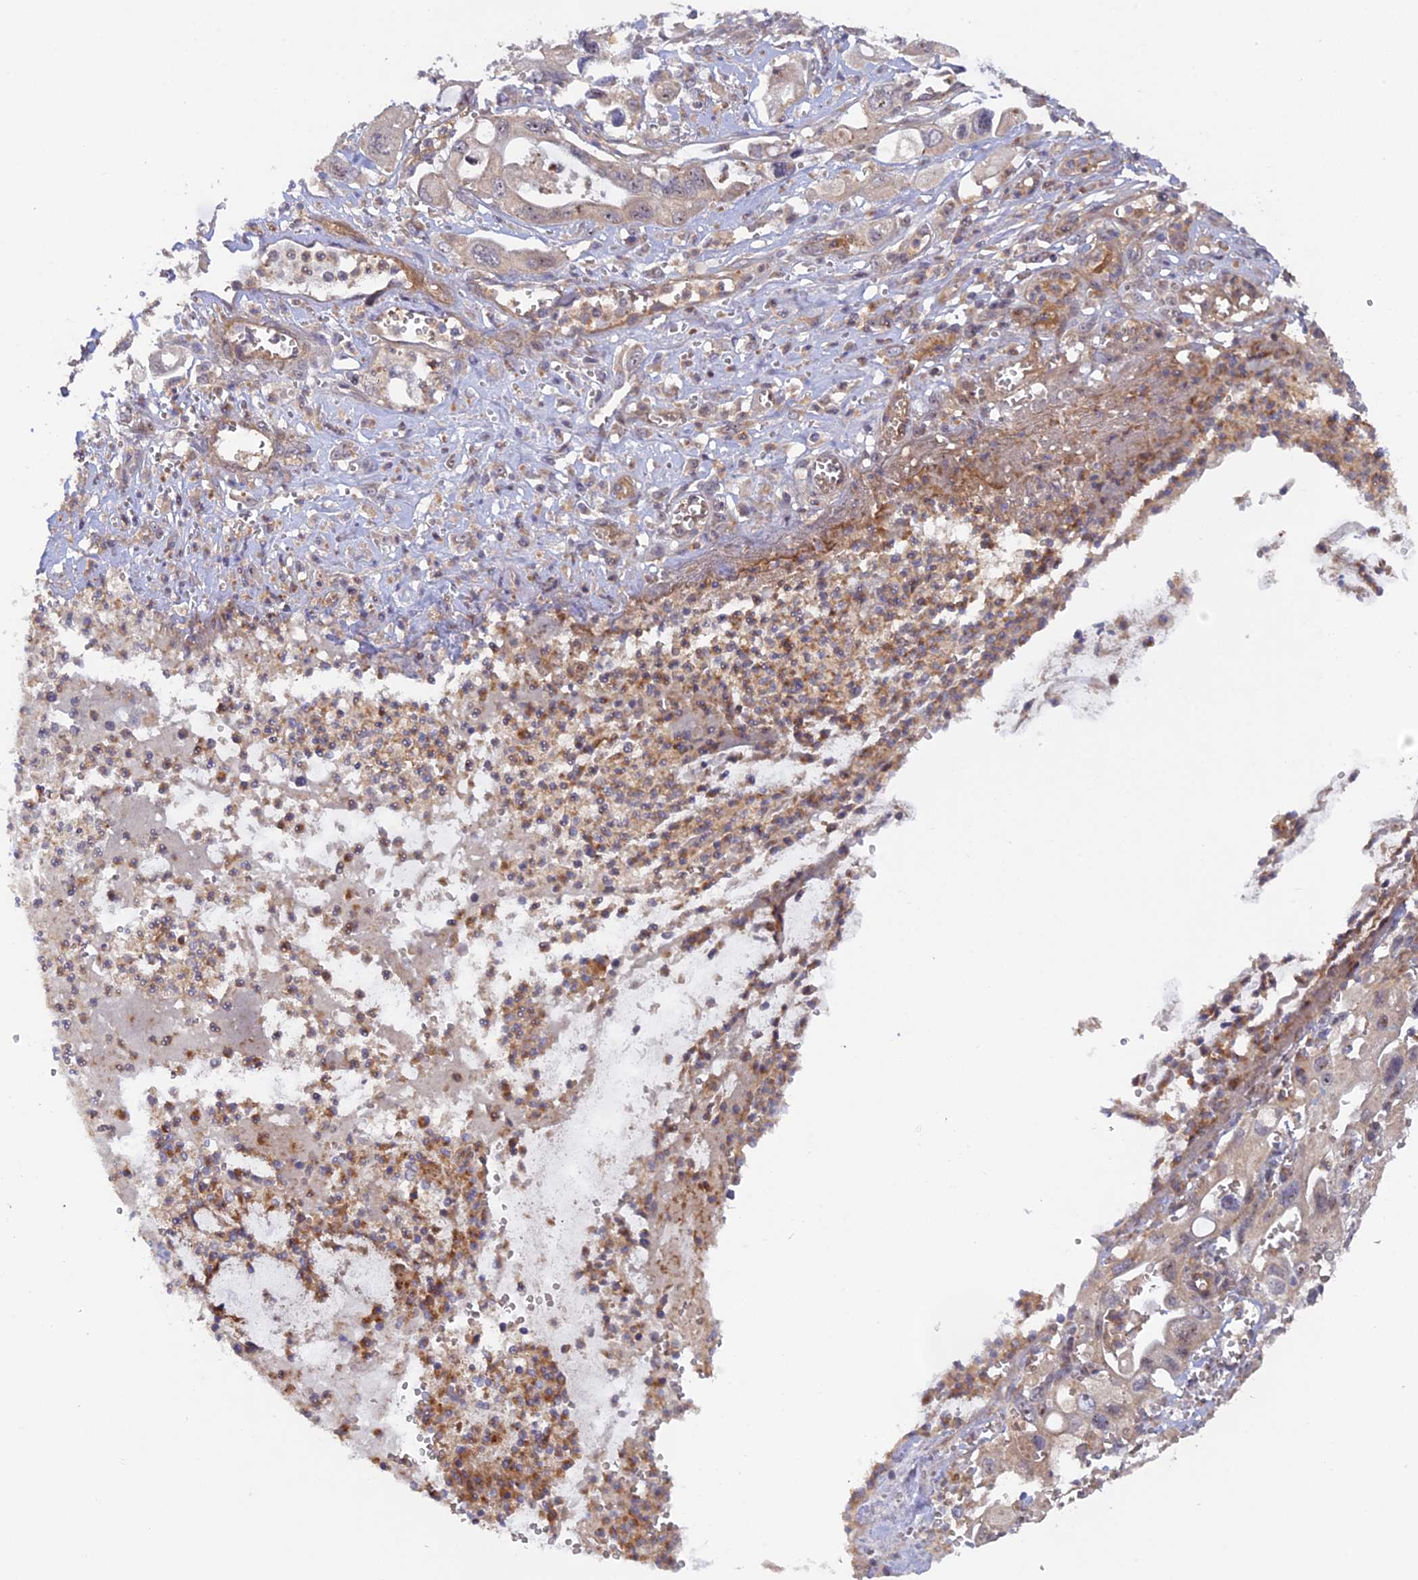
{"staining": {"intensity": "weak", "quantity": "<25%", "location": "cytoplasmic/membranous,nuclear"}, "tissue": "pancreatic cancer", "cell_type": "Tumor cells", "image_type": "cancer", "snomed": [{"axis": "morphology", "description": "Adenocarcinoma, NOS"}, {"axis": "topography", "description": "Pancreas"}], "caption": "A histopathology image of pancreatic cancer stained for a protein reveals no brown staining in tumor cells.", "gene": "FERMT1", "patient": {"sex": "male", "age": 68}}